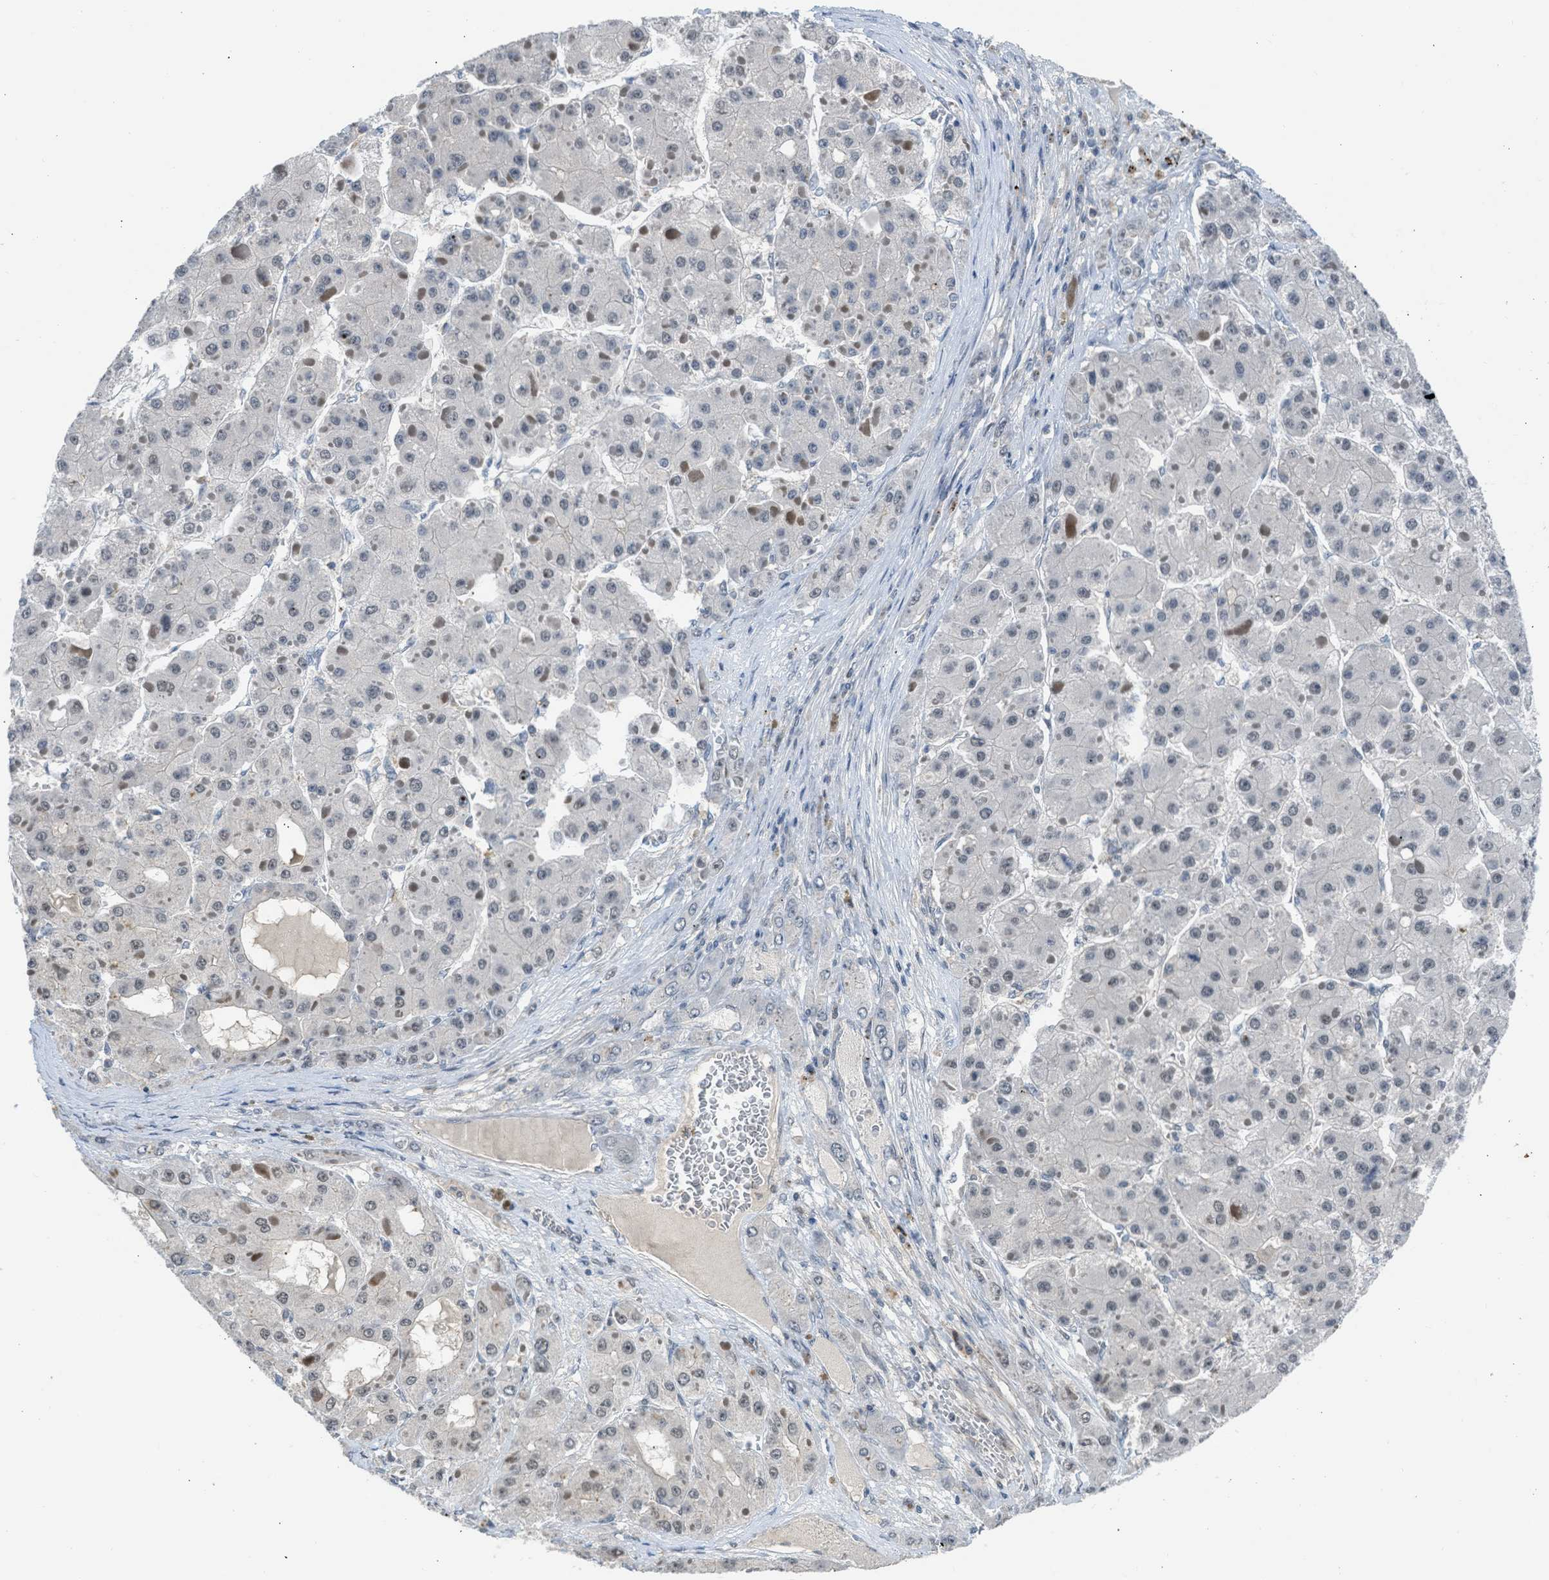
{"staining": {"intensity": "weak", "quantity": "<25%", "location": "nuclear"}, "tissue": "liver cancer", "cell_type": "Tumor cells", "image_type": "cancer", "snomed": [{"axis": "morphology", "description": "Carcinoma, Hepatocellular, NOS"}, {"axis": "topography", "description": "Liver"}], "caption": "There is no significant staining in tumor cells of hepatocellular carcinoma (liver). (DAB immunohistochemistry, high magnification).", "gene": "TTBK2", "patient": {"sex": "female", "age": 73}}